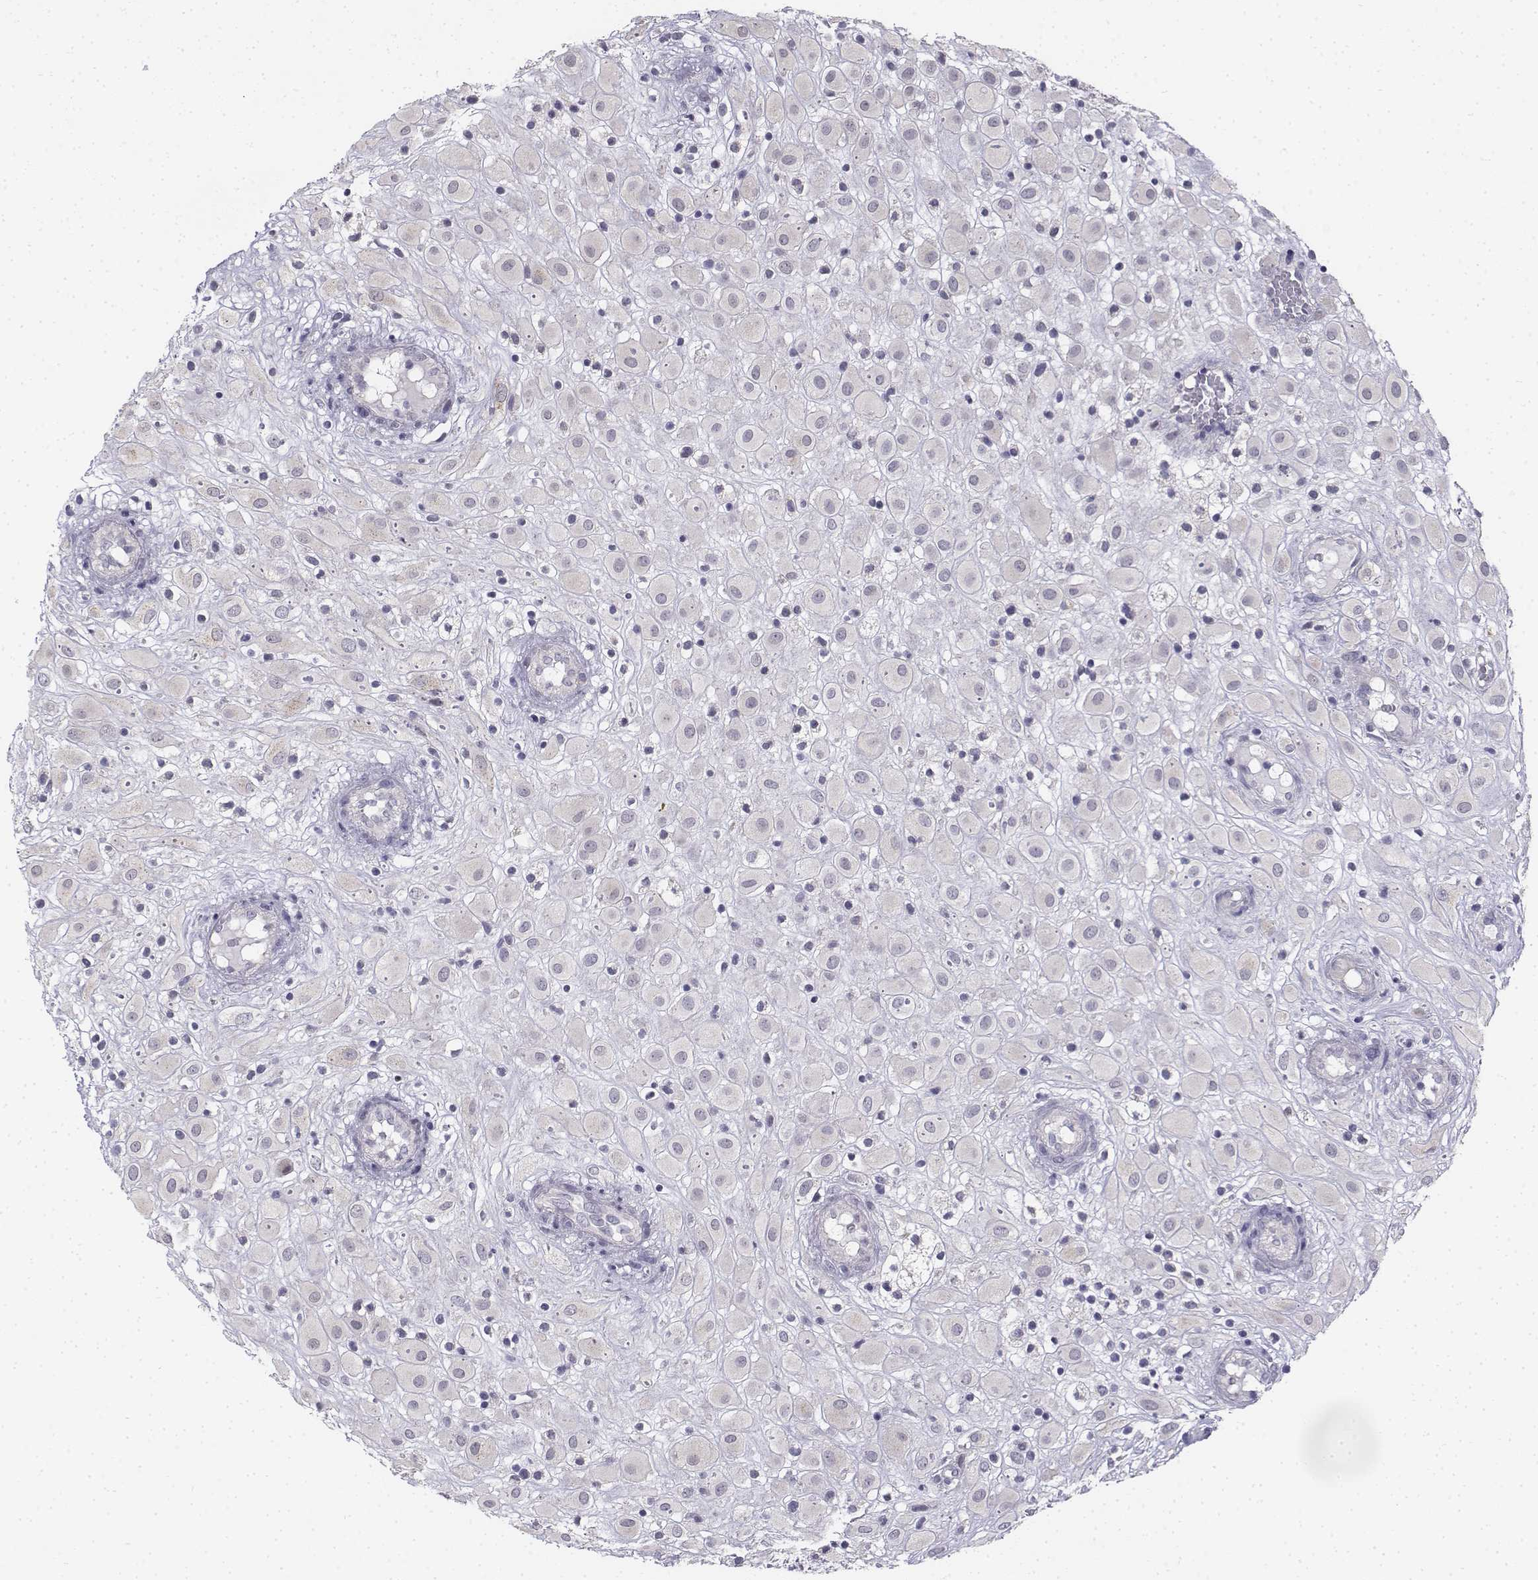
{"staining": {"intensity": "negative", "quantity": "none", "location": "none"}, "tissue": "placenta", "cell_type": "Decidual cells", "image_type": "normal", "snomed": [{"axis": "morphology", "description": "Normal tissue, NOS"}, {"axis": "topography", "description": "Placenta"}], "caption": "IHC micrograph of normal placenta: human placenta stained with DAB (3,3'-diaminobenzidine) demonstrates no significant protein expression in decidual cells. (Stains: DAB (3,3'-diaminobenzidine) IHC with hematoxylin counter stain, Microscopy: brightfield microscopy at high magnification).", "gene": "PENK", "patient": {"sex": "female", "age": 24}}